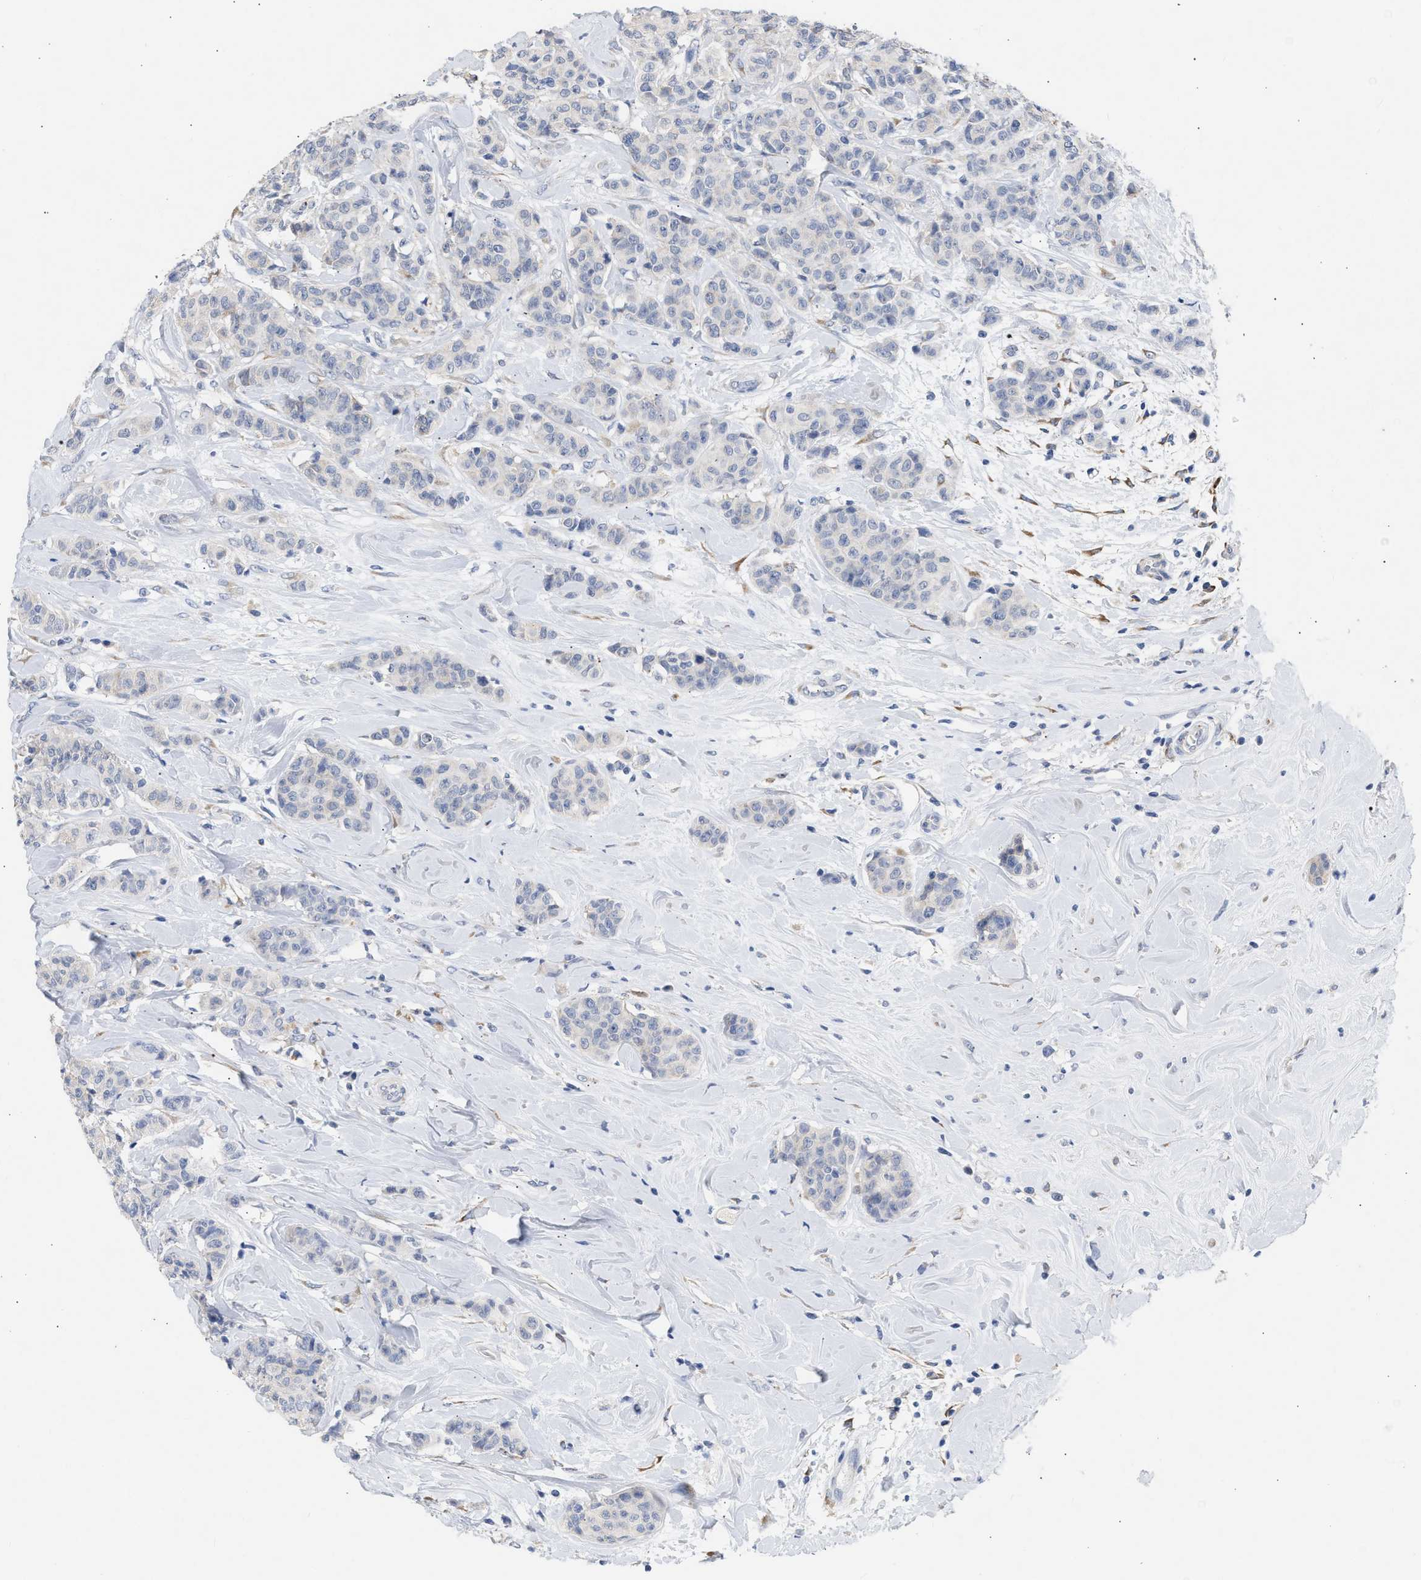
{"staining": {"intensity": "negative", "quantity": "none", "location": "none"}, "tissue": "breast cancer", "cell_type": "Tumor cells", "image_type": "cancer", "snomed": [{"axis": "morphology", "description": "Normal tissue, NOS"}, {"axis": "morphology", "description": "Duct carcinoma"}, {"axis": "topography", "description": "Breast"}], "caption": "This is a micrograph of immunohistochemistry staining of breast infiltrating ductal carcinoma, which shows no positivity in tumor cells.", "gene": "SELENOM", "patient": {"sex": "female", "age": 40}}